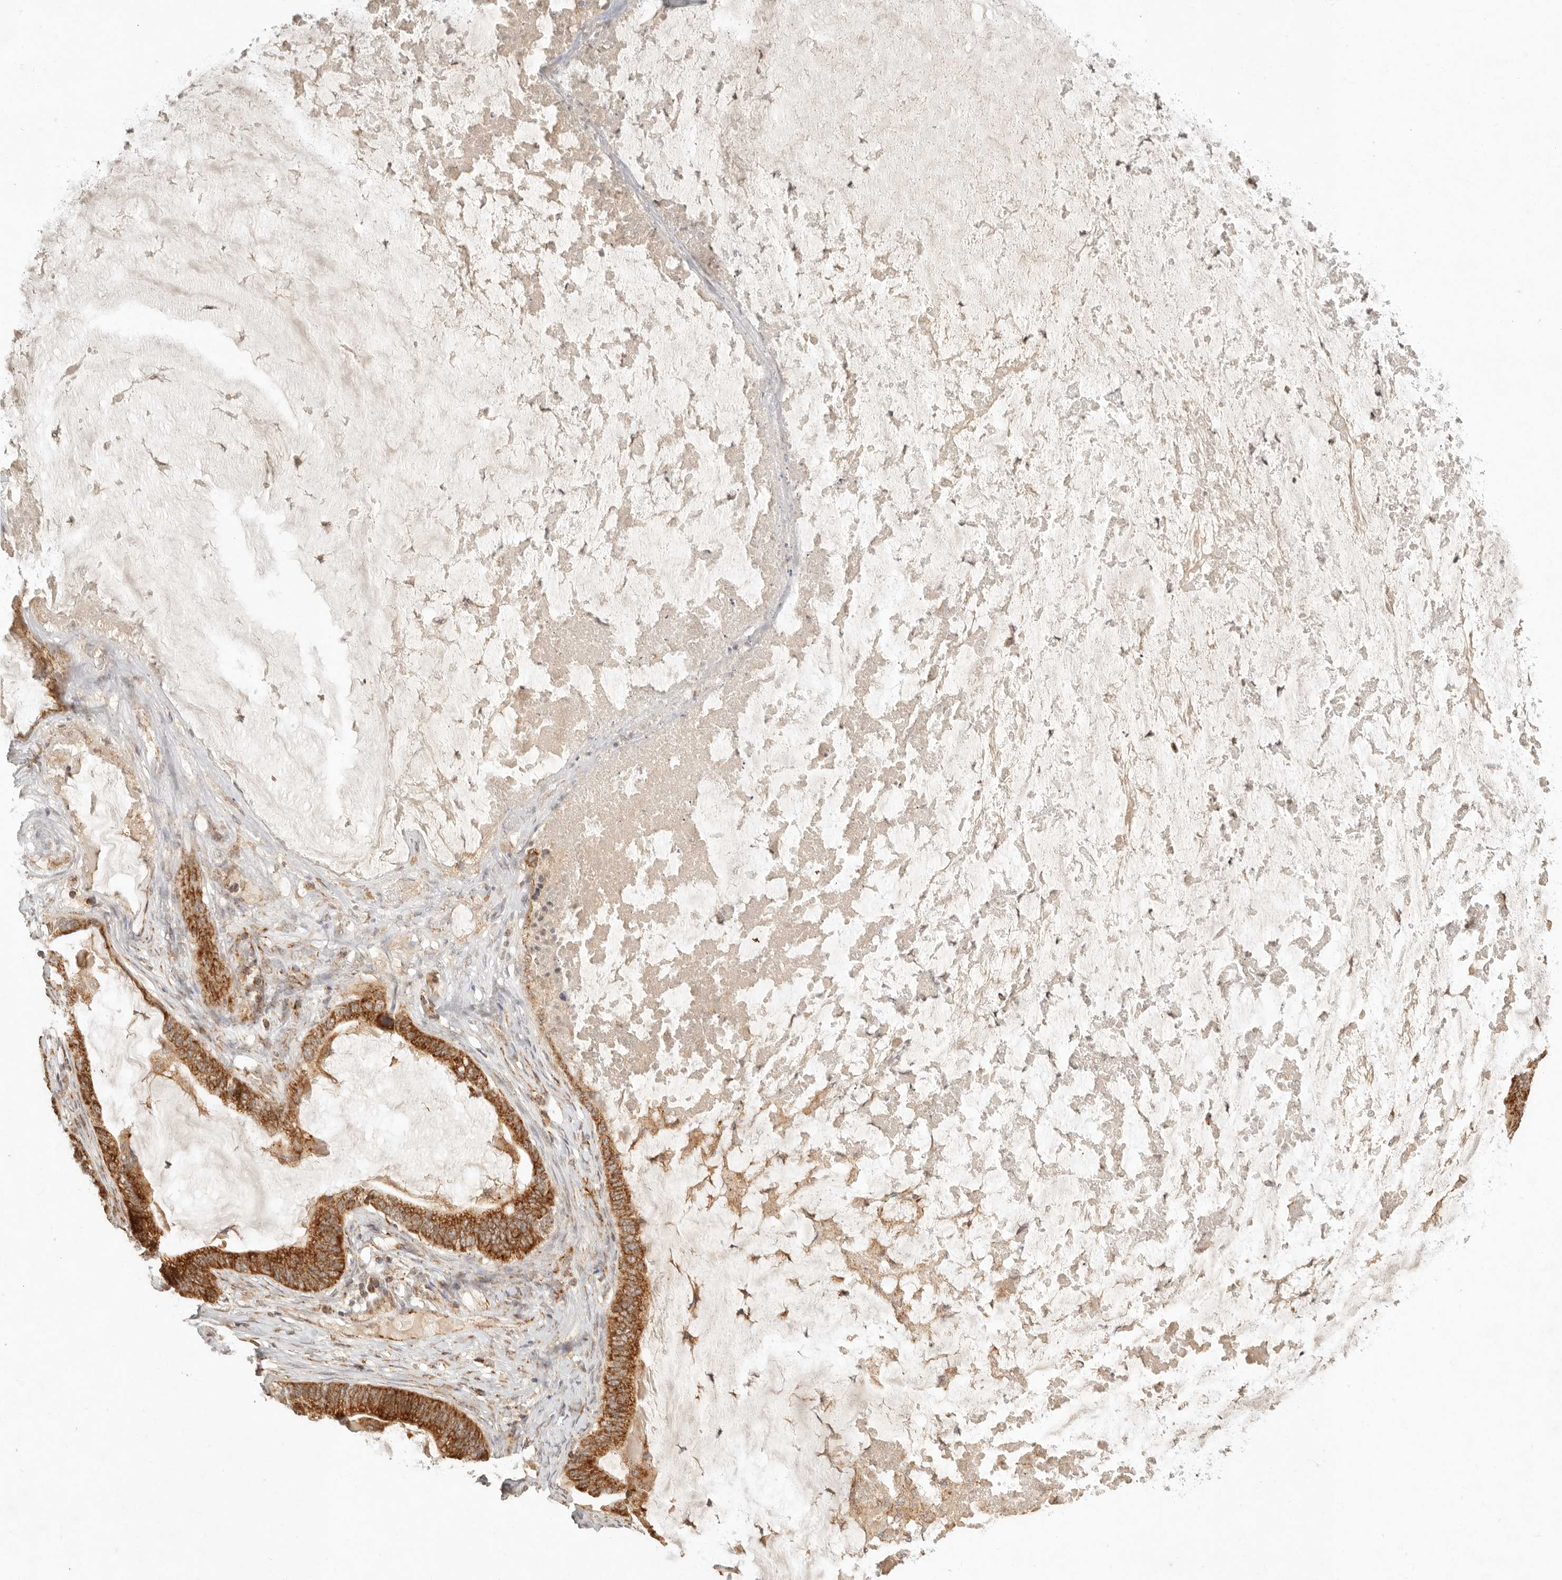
{"staining": {"intensity": "strong", "quantity": ">75%", "location": "cytoplasmic/membranous"}, "tissue": "ovarian cancer", "cell_type": "Tumor cells", "image_type": "cancer", "snomed": [{"axis": "morphology", "description": "Cystadenocarcinoma, mucinous, NOS"}, {"axis": "topography", "description": "Ovary"}], "caption": "Human ovarian mucinous cystadenocarcinoma stained with a protein marker shows strong staining in tumor cells.", "gene": "MRPL55", "patient": {"sex": "female", "age": 61}}